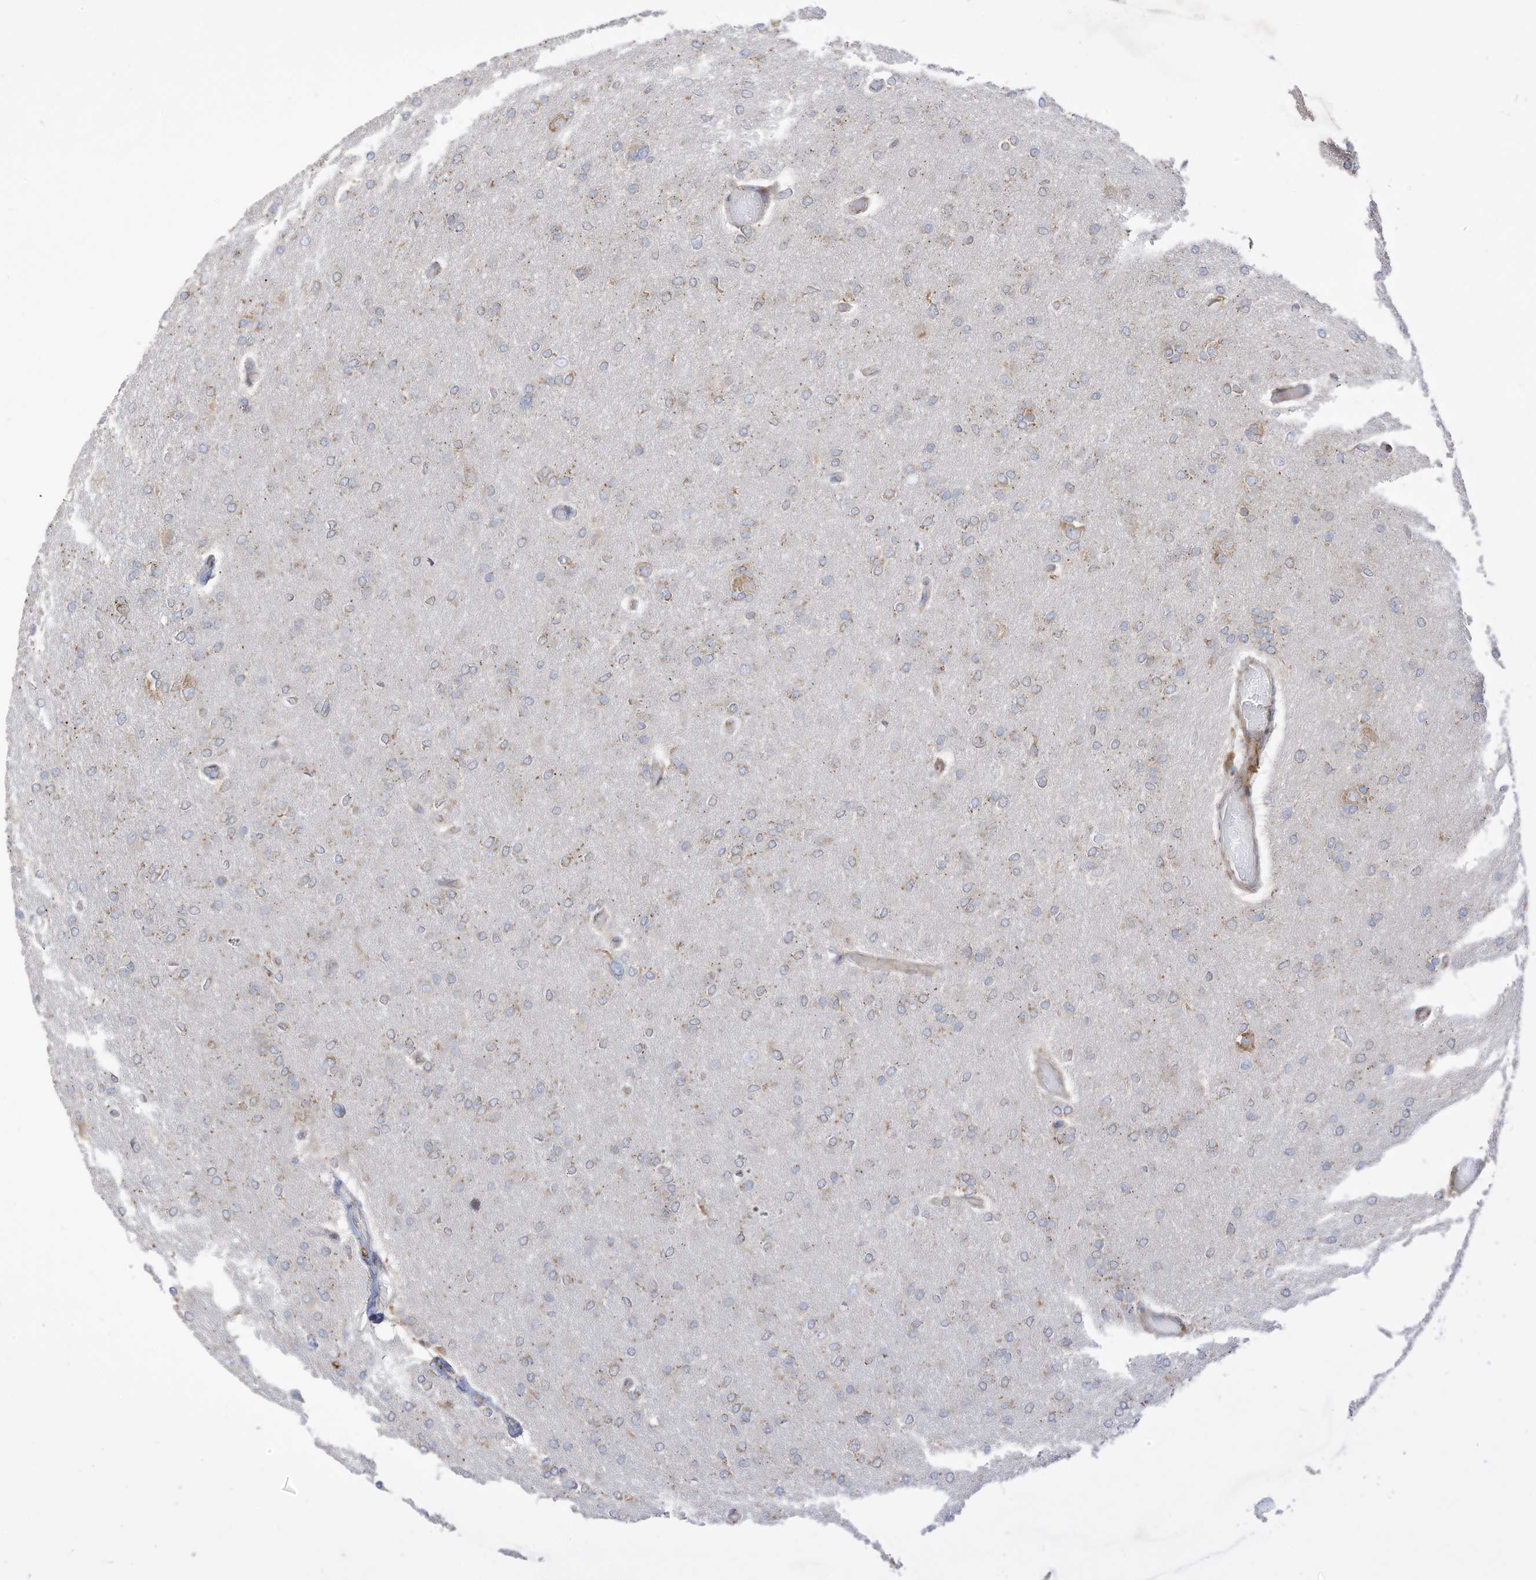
{"staining": {"intensity": "weak", "quantity": "<25%", "location": "cytoplasmic/membranous"}, "tissue": "glioma", "cell_type": "Tumor cells", "image_type": "cancer", "snomed": [{"axis": "morphology", "description": "Glioma, malignant, High grade"}, {"axis": "topography", "description": "Cerebral cortex"}], "caption": "Tumor cells are negative for brown protein staining in glioma.", "gene": "TRNAU1AP", "patient": {"sex": "female", "age": 36}}